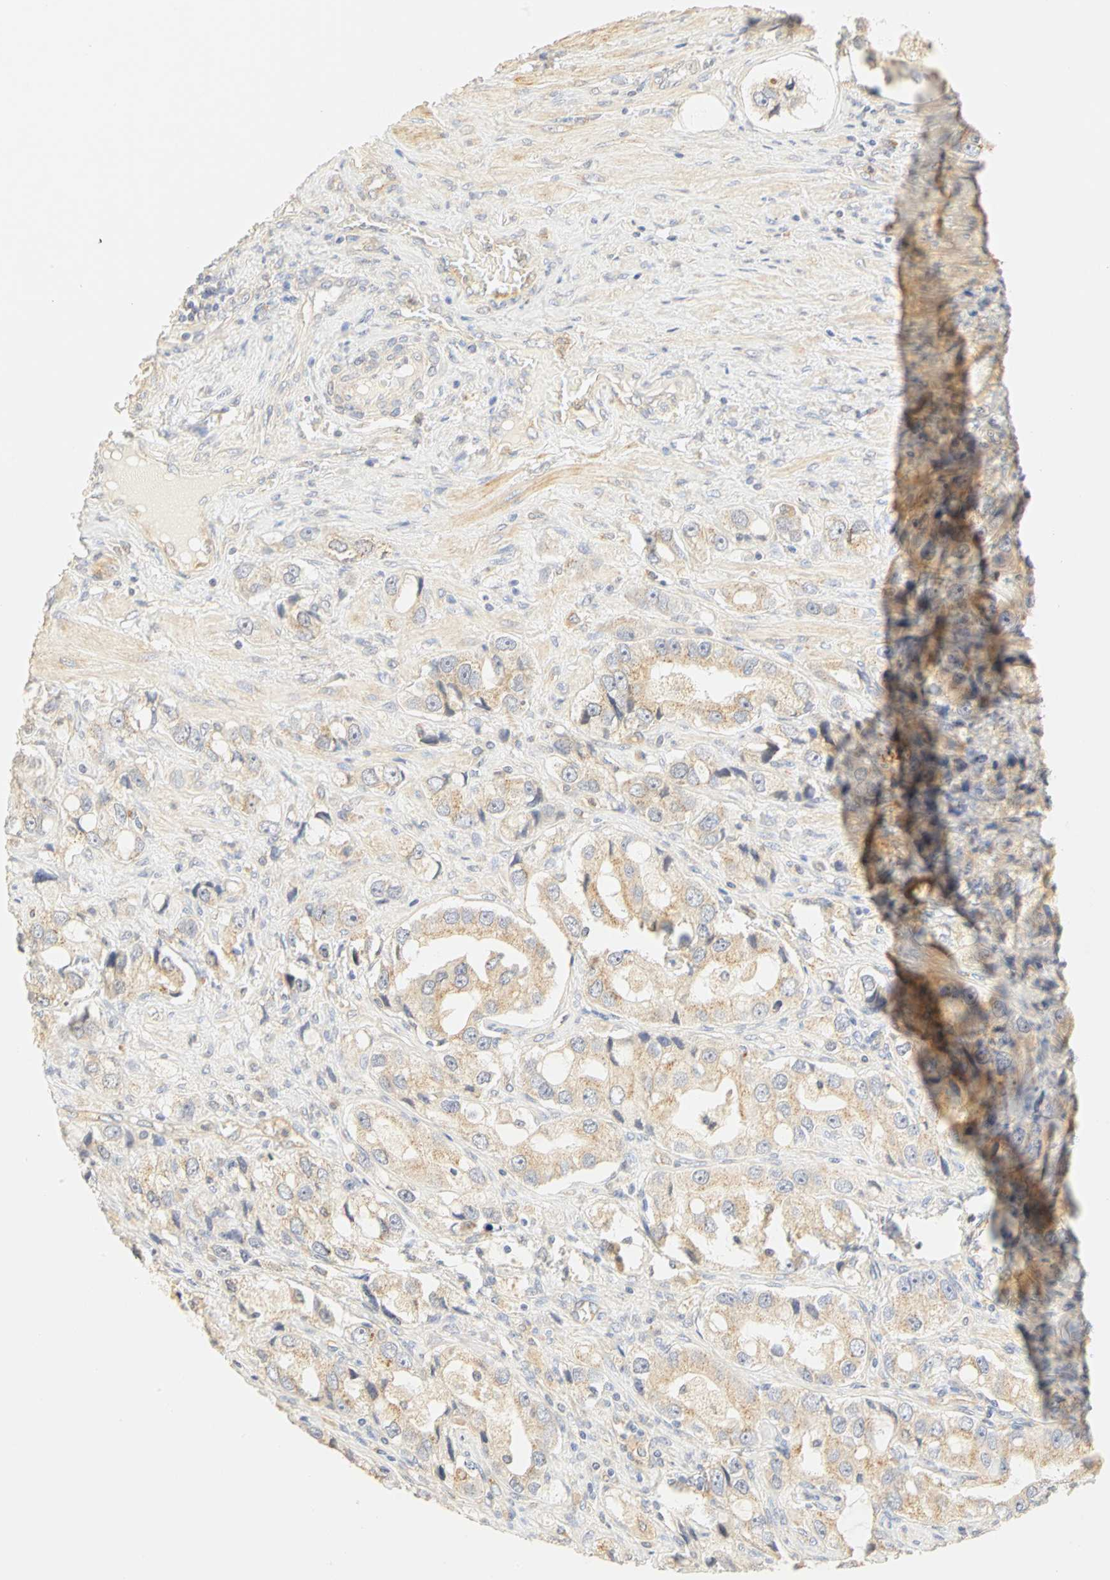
{"staining": {"intensity": "weak", "quantity": ">75%", "location": "cytoplasmic/membranous"}, "tissue": "prostate cancer", "cell_type": "Tumor cells", "image_type": "cancer", "snomed": [{"axis": "morphology", "description": "Adenocarcinoma, High grade"}, {"axis": "topography", "description": "Prostate"}], "caption": "About >75% of tumor cells in human high-grade adenocarcinoma (prostate) reveal weak cytoplasmic/membranous protein expression as visualized by brown immunohistochemical staining.", "gene": "GNRH2", "patient": {"sex": "male", "age": 63}}